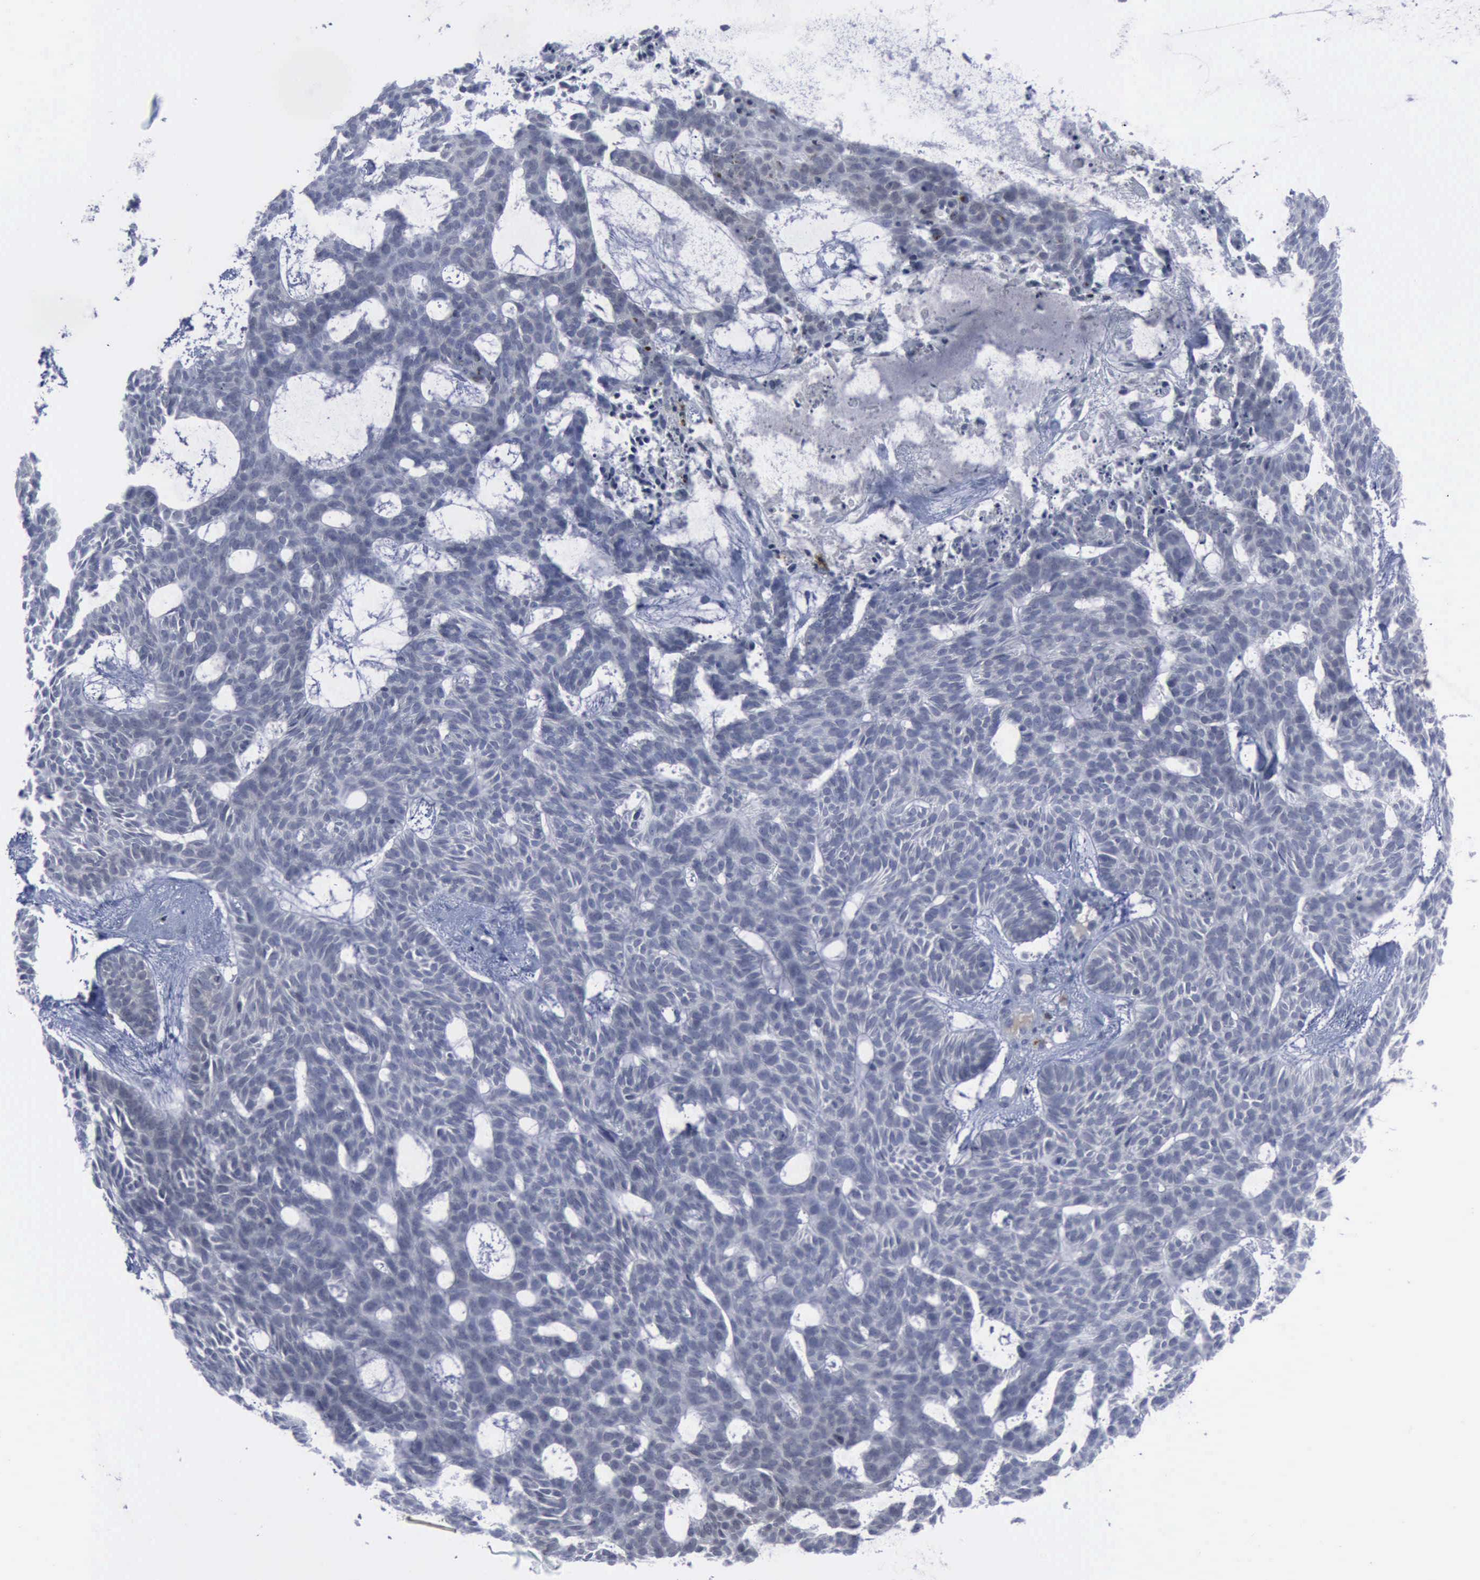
{"staining": {"intensity": "negative", "quantity": "none", "location": "none"}, "tissue": "skin cancer", "cell_type": "Tumor cells", "image_type": "cancer", "snomed": [{"axis": "morphology", "description": "Basal cell carcinoma"}, {"axis": "topography", "description": "Skin"}], "caption": "IHC micrograph of human skin basal cell carcinoma stained for a protein (brown), which exhibits no positivity in tumor cells.", "gene": "CSTA", "patient": {"sex": "male", "age": 75}}